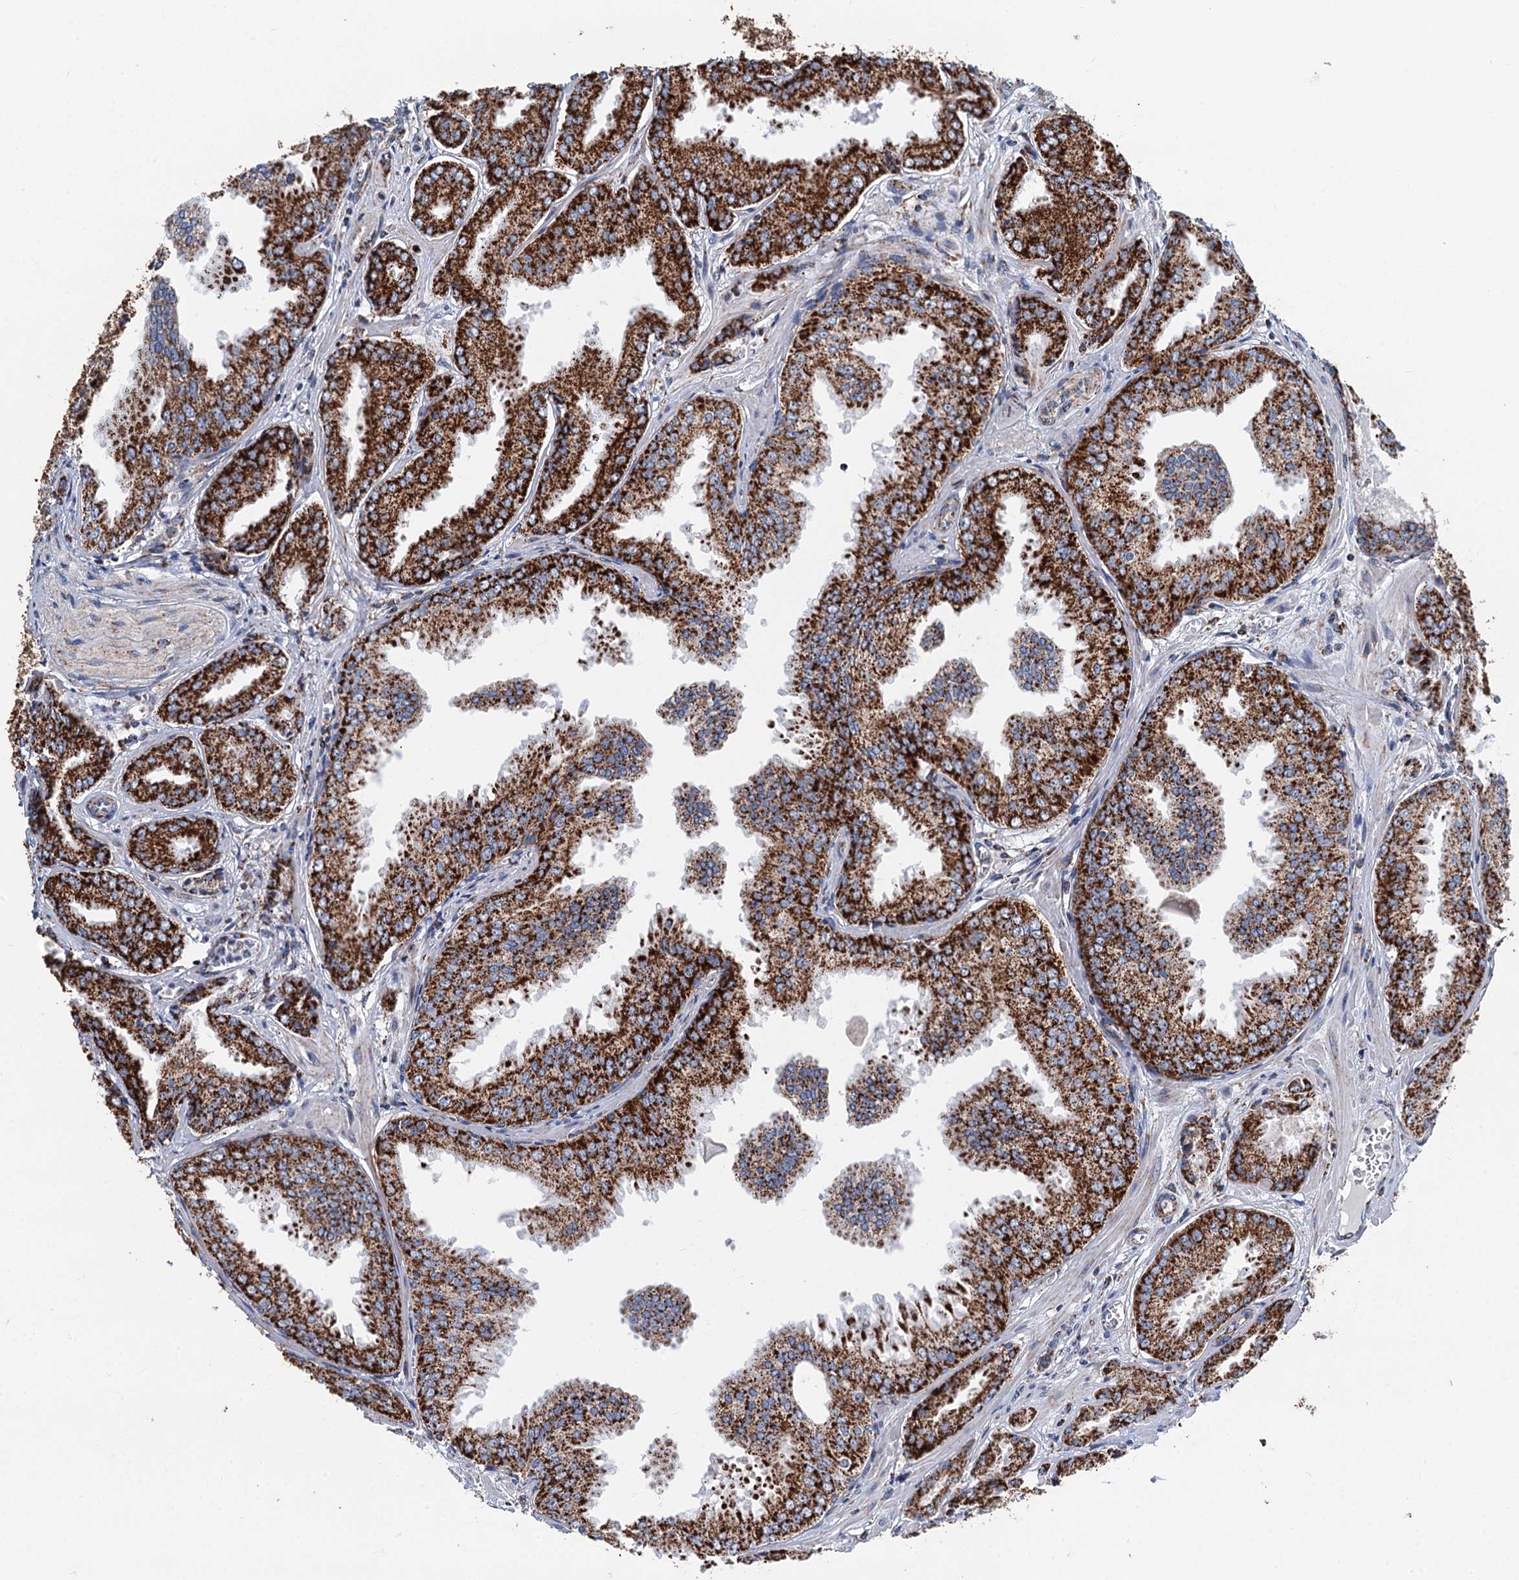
{"staining": {"intensity": "strong", "quantity": ">75%", "location": "cytoplasmic/membranous"}, "tissue": "prostate cancer", "cell_type": "Tumor cells", "image_type": "cancer", "snomed": [{"axis": "morphology", "description": "Adenocarcinoma, Low grade"}, {"axis": "topography", "description": "Prostate"}], "caption": "Prostate cancer stained for a protein (brown) reveals strong cytoplasmic/membranous positive expression in about >75% of tumor cells.", "gene": "IVD", "patient": {"sex": "male", "age": 67}}